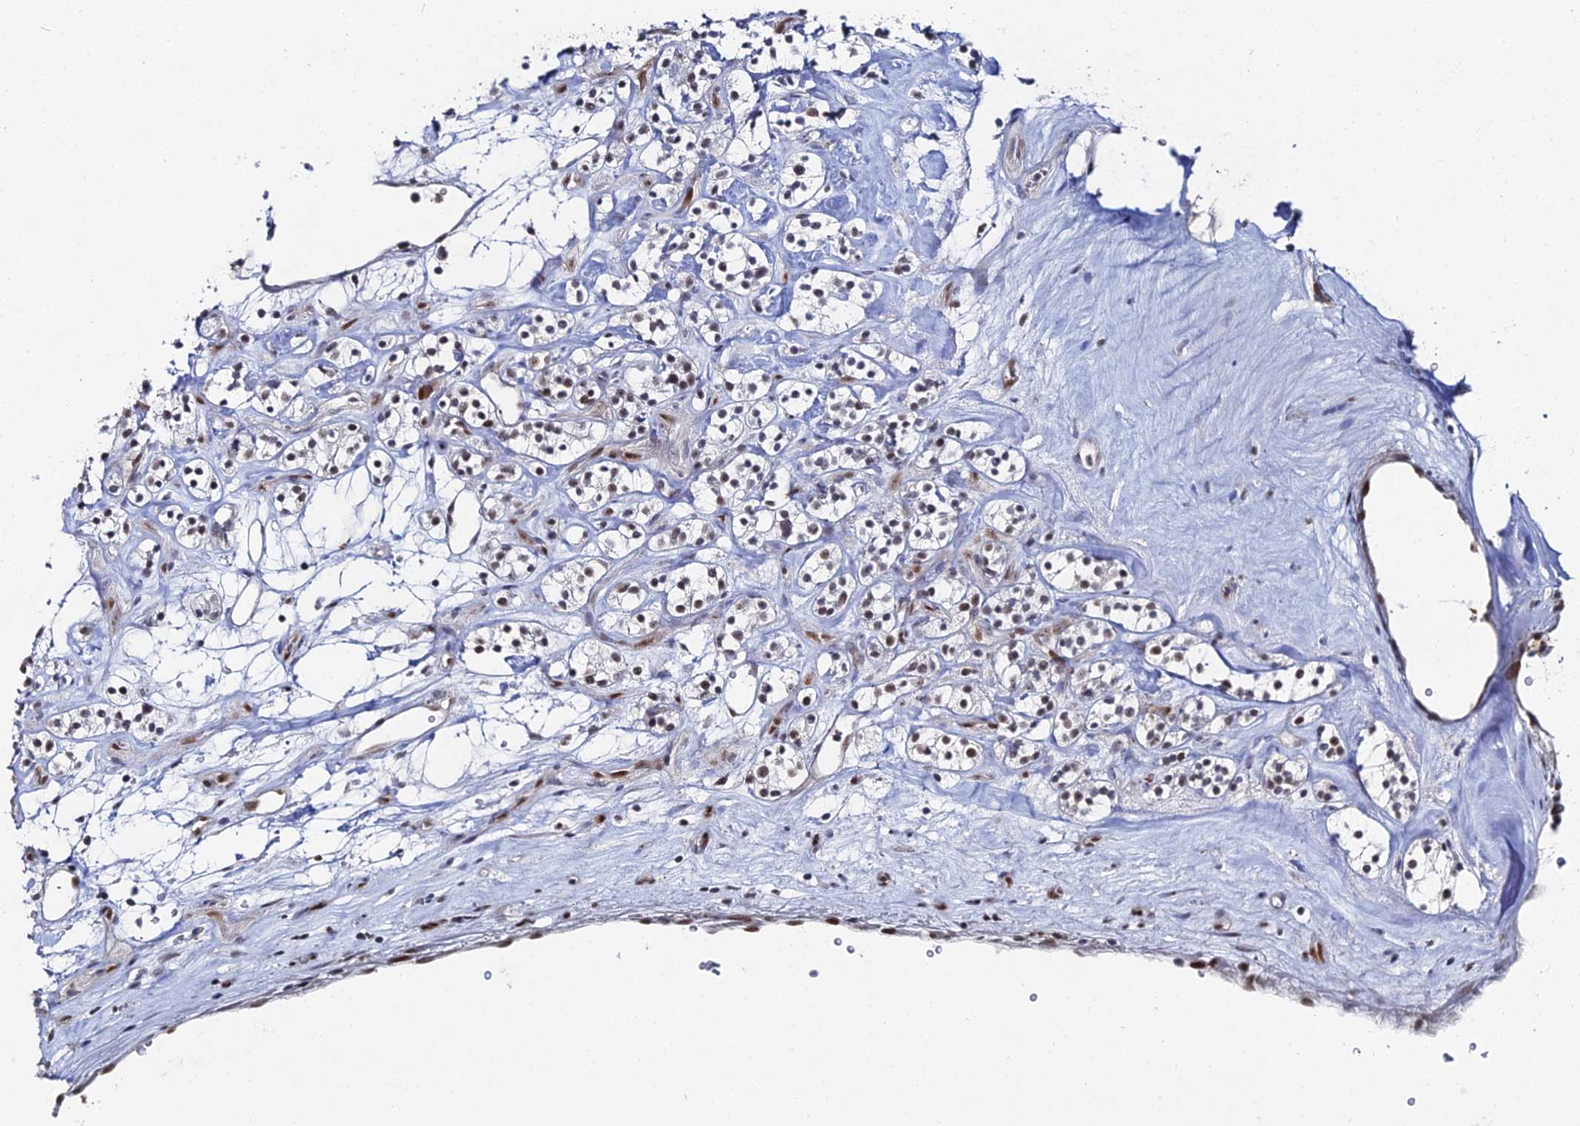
{"staining": {"intensity": "weak", "quantity": "<25%", "location": "nuclear"}, "tissue": "renal cancer", "cell_type": "Tumor cells", "image_type": "cancer", "snomed": [{"axis": "morphology", "description": "Adenocarcinoma, NOS"}, {"axis": "topography", "description": "Kidney"}], "caption": "Immunohistochemistry image of neoplastic tissue: adenocarcinoma (renal) stained with DAB (3,3'-diaminobenzidine) exhibits no significant protein expression in tumor cells. (DAB (3,3'-diaminobenzidine) immunohistochemistry (IHC) with hematoxylin counter stain).", "gene": "GSC2", "patient": {"sex": "male", "age": 77}}